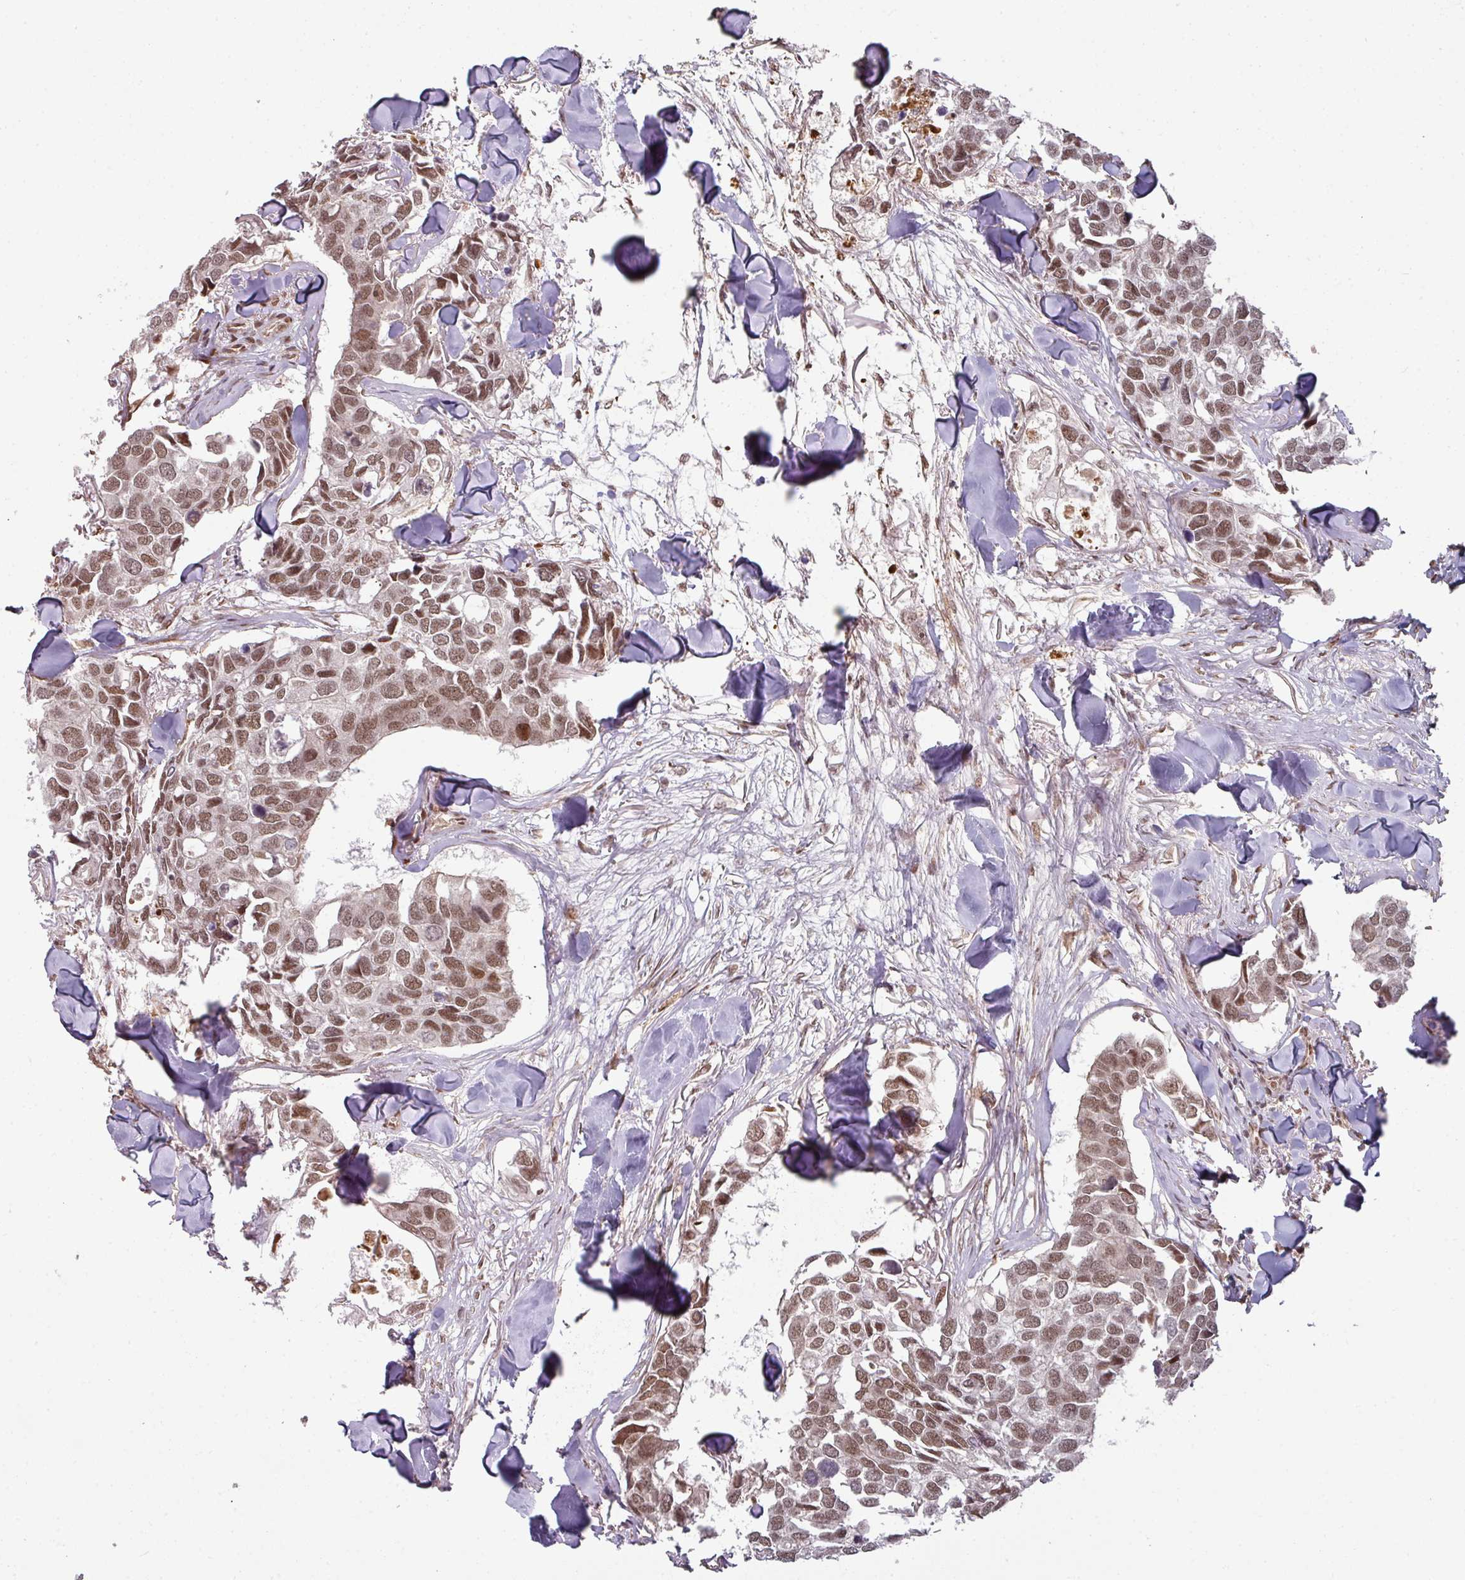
{"staining": {"intensity": "moderate", "quantity": ">75%", "location": "nuclear"}, "tissue": "breast cancer", "cell_type": "Tumor cells", "image_type": "cancer", "snomed": [{"axis": "morphology", "description": "Duct carcinoma"}, {"axis": "topography", "description": "Breast"}], "caption": "High-magnification brightfield microscopy of breast cancer stained with DAB (brown) and counterstained with hematoxylin (blue). tumor cells exhibit moderate nuclear staining is appreciated in about>75% of cells.", "gene": "SIK3", "patient": {"sex": "female", "age": 83}}